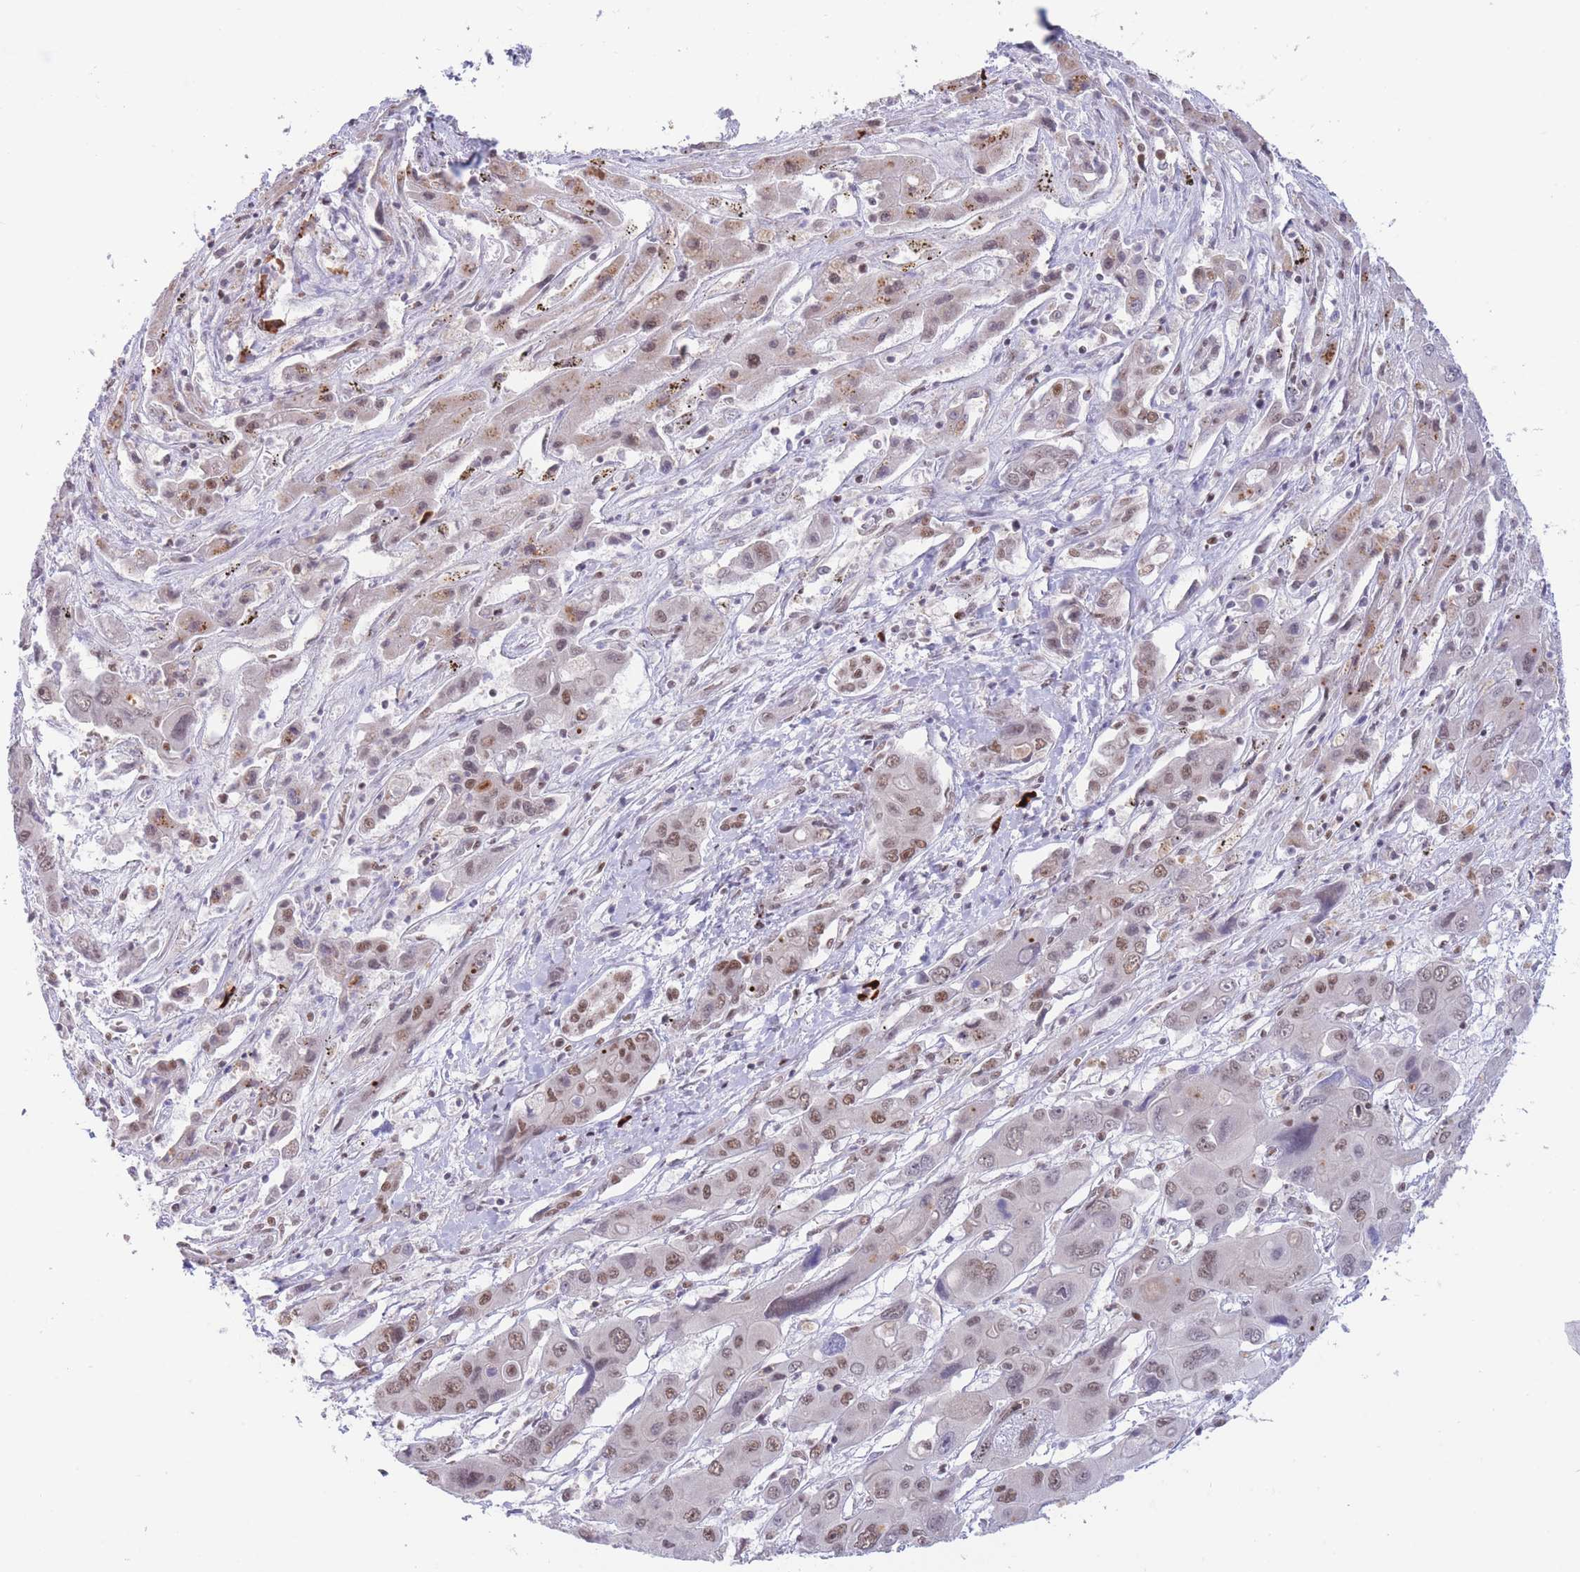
{"staining": {"intensity": "moderate", "quantity": ">75%", "location": "nuclear"}, "tissue": "liver cancer", "cell_type": "Tumor cells", "image_type": "cancer", "snomed": [{"axis": "morphology", "description": "Cholangiocarcinoma"}, {"axis": "topography", "description": "Liver"}], "caption": "This is an image of immunohistochemistry (IHC) staining of liver cancer, which shows moderate expression in the nuclear of tumor cells.", "gene": "SMAD9", "patient": {"sex": "male", "age": 67}}